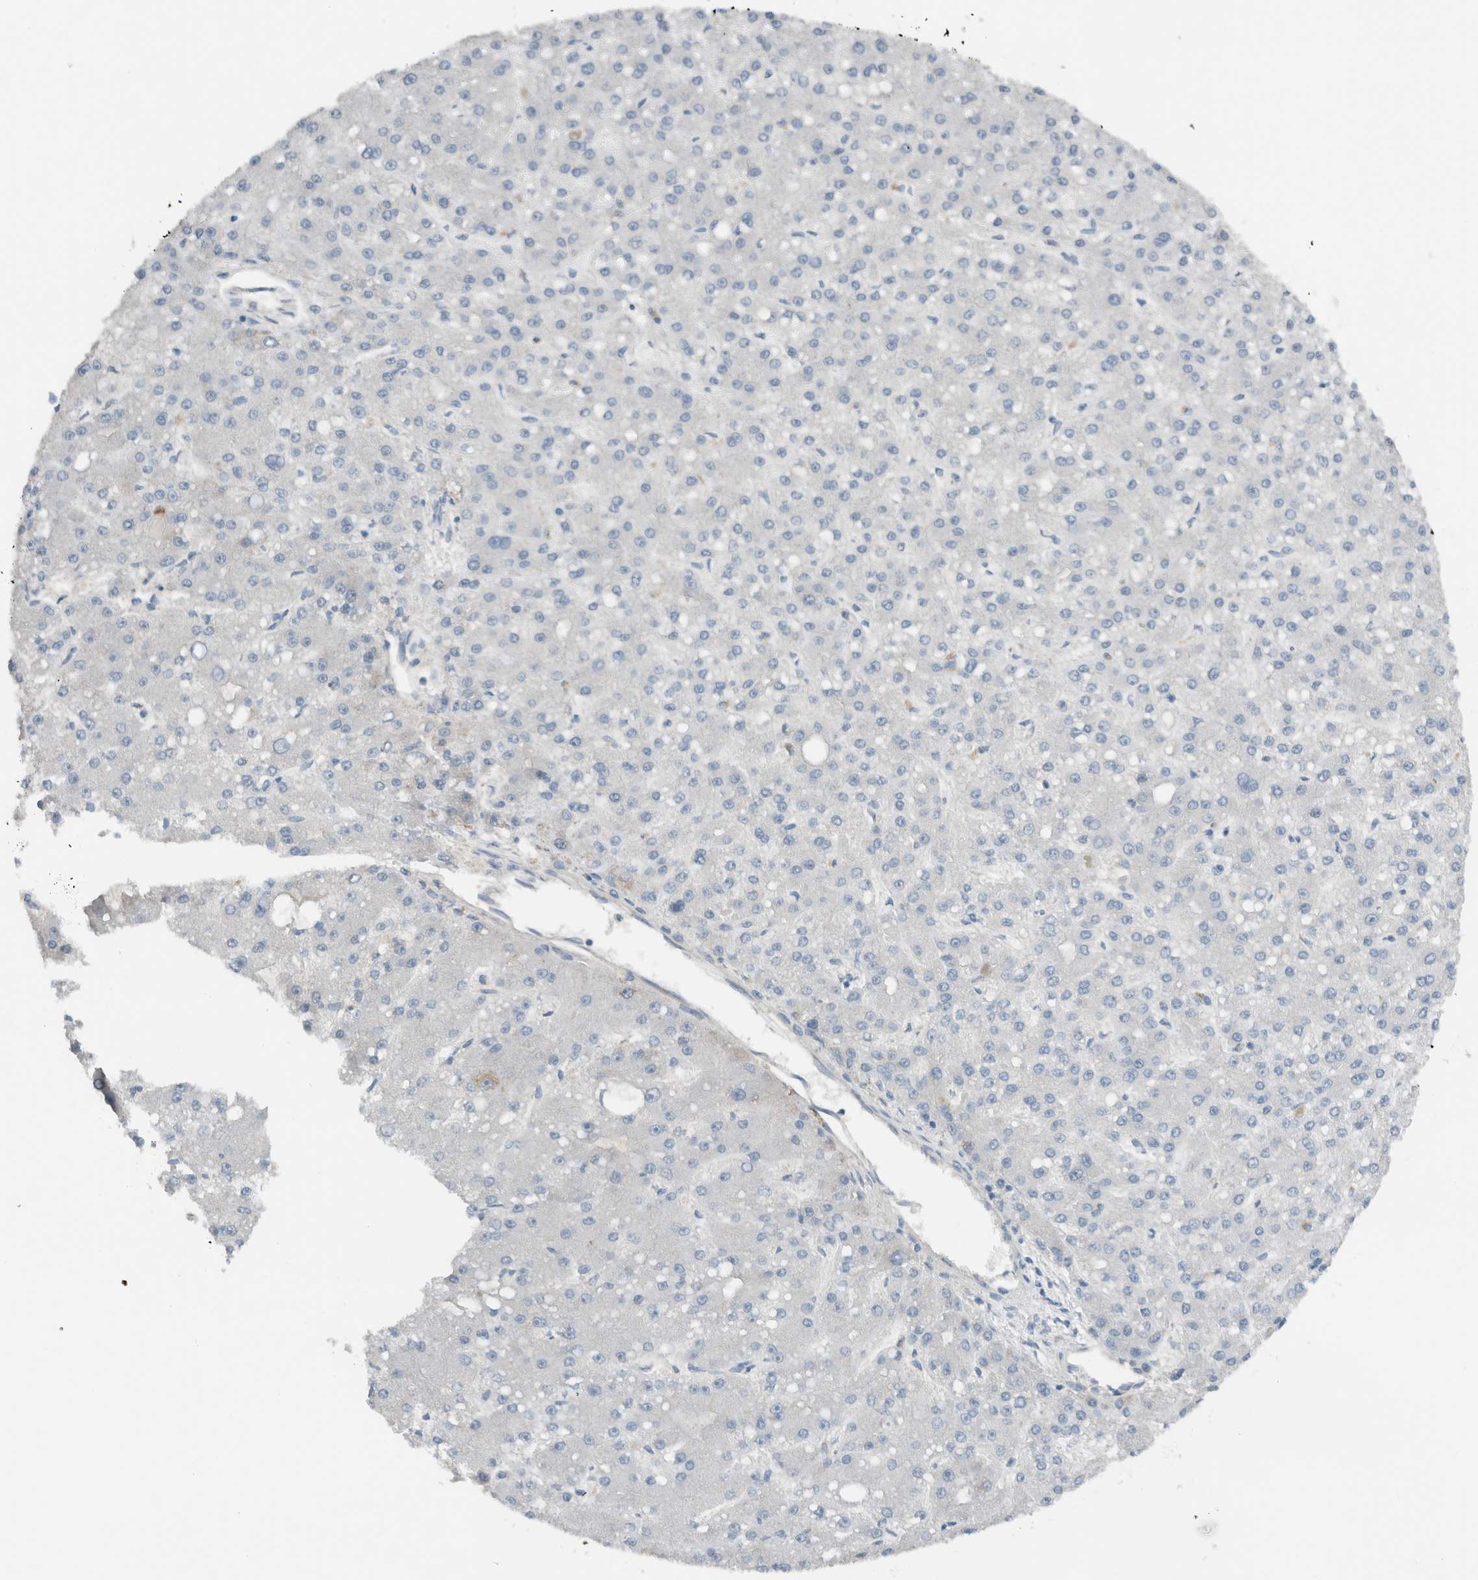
{"staining": {"intensity": "negative", "quantity": "none", "location": "none"}, "tissue": "liver cancer", "cell_type": "Tumor cells", "image_type": "cancer", "snomed": [{"axis": "morphology", "description": "Carcinoma, Hepatocellular, NOS"}, {"axis": "topography", "description": "Liver"}], "caption": "Immunohistochemistry (IHC) of hepatocellular carcinoma (liver) displays no expression in tumor cells.", "gene": "DUOX1", "patient": {"sex": "male", "age": 67}}